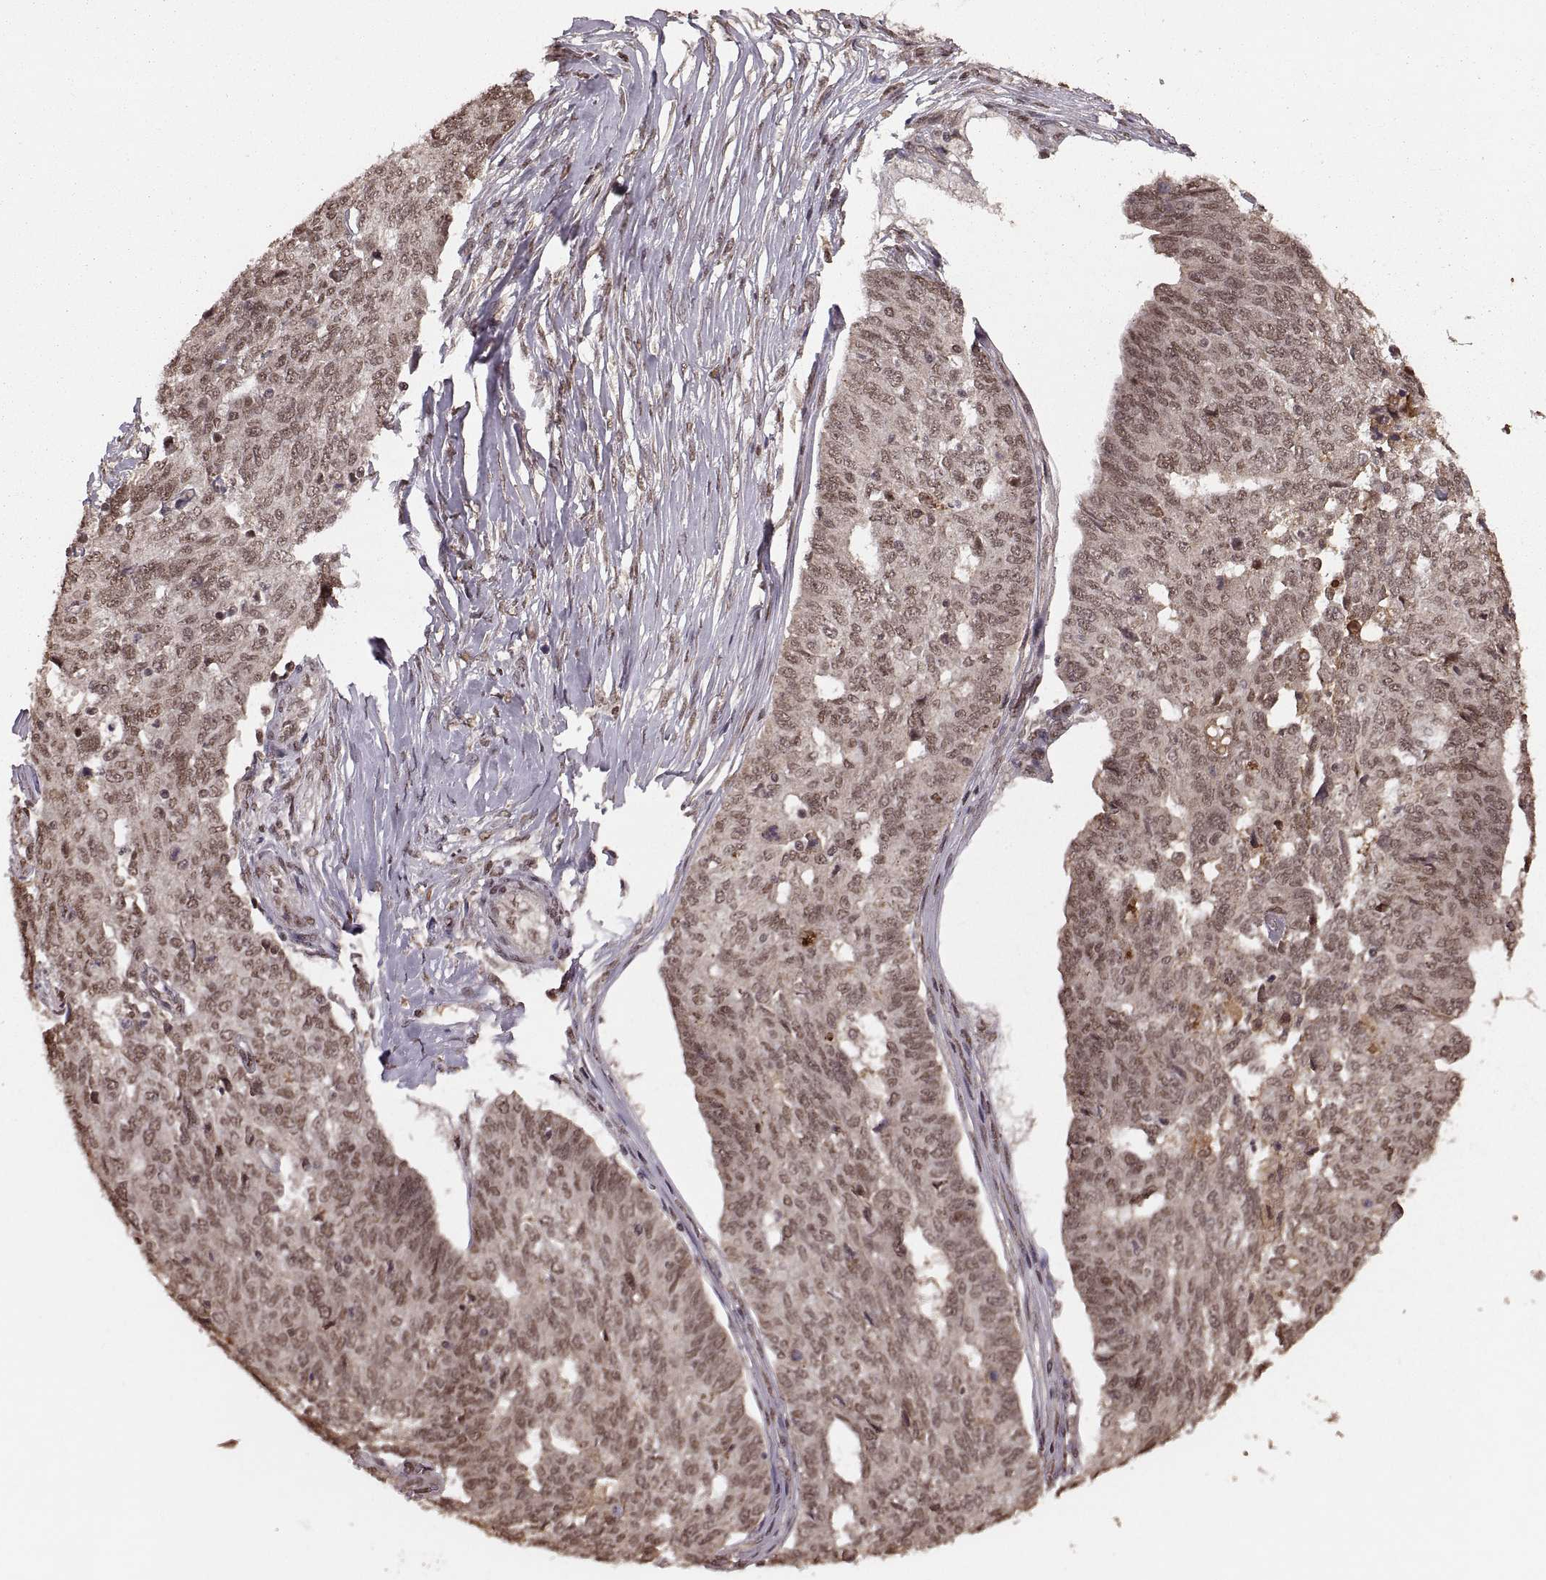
{"staining": {"intensity": "moderate", "quantity": ">75%", "location": "cytoplasmic/membranous,nuclear"}, "tissue": "ovarian cancer", "cell_type": "Tumor cells", "image_type": "cancer", "snomed": [{"axis": "morphology", "description": "Cystadenocarcinoma, serous, NOS"}, {"axis": "topography", "description": "Ovary"}], "caption": "A photomicrograph showing moderate cytoplasmic/membranous and nuclear expression in about >75% of tumor cells in serous cystadenocarcinoma (ovarian), as visualized by brown immunohistochemical staining.", "gene": "RFT1", "patient": {"sex": "female", "age": 67}}